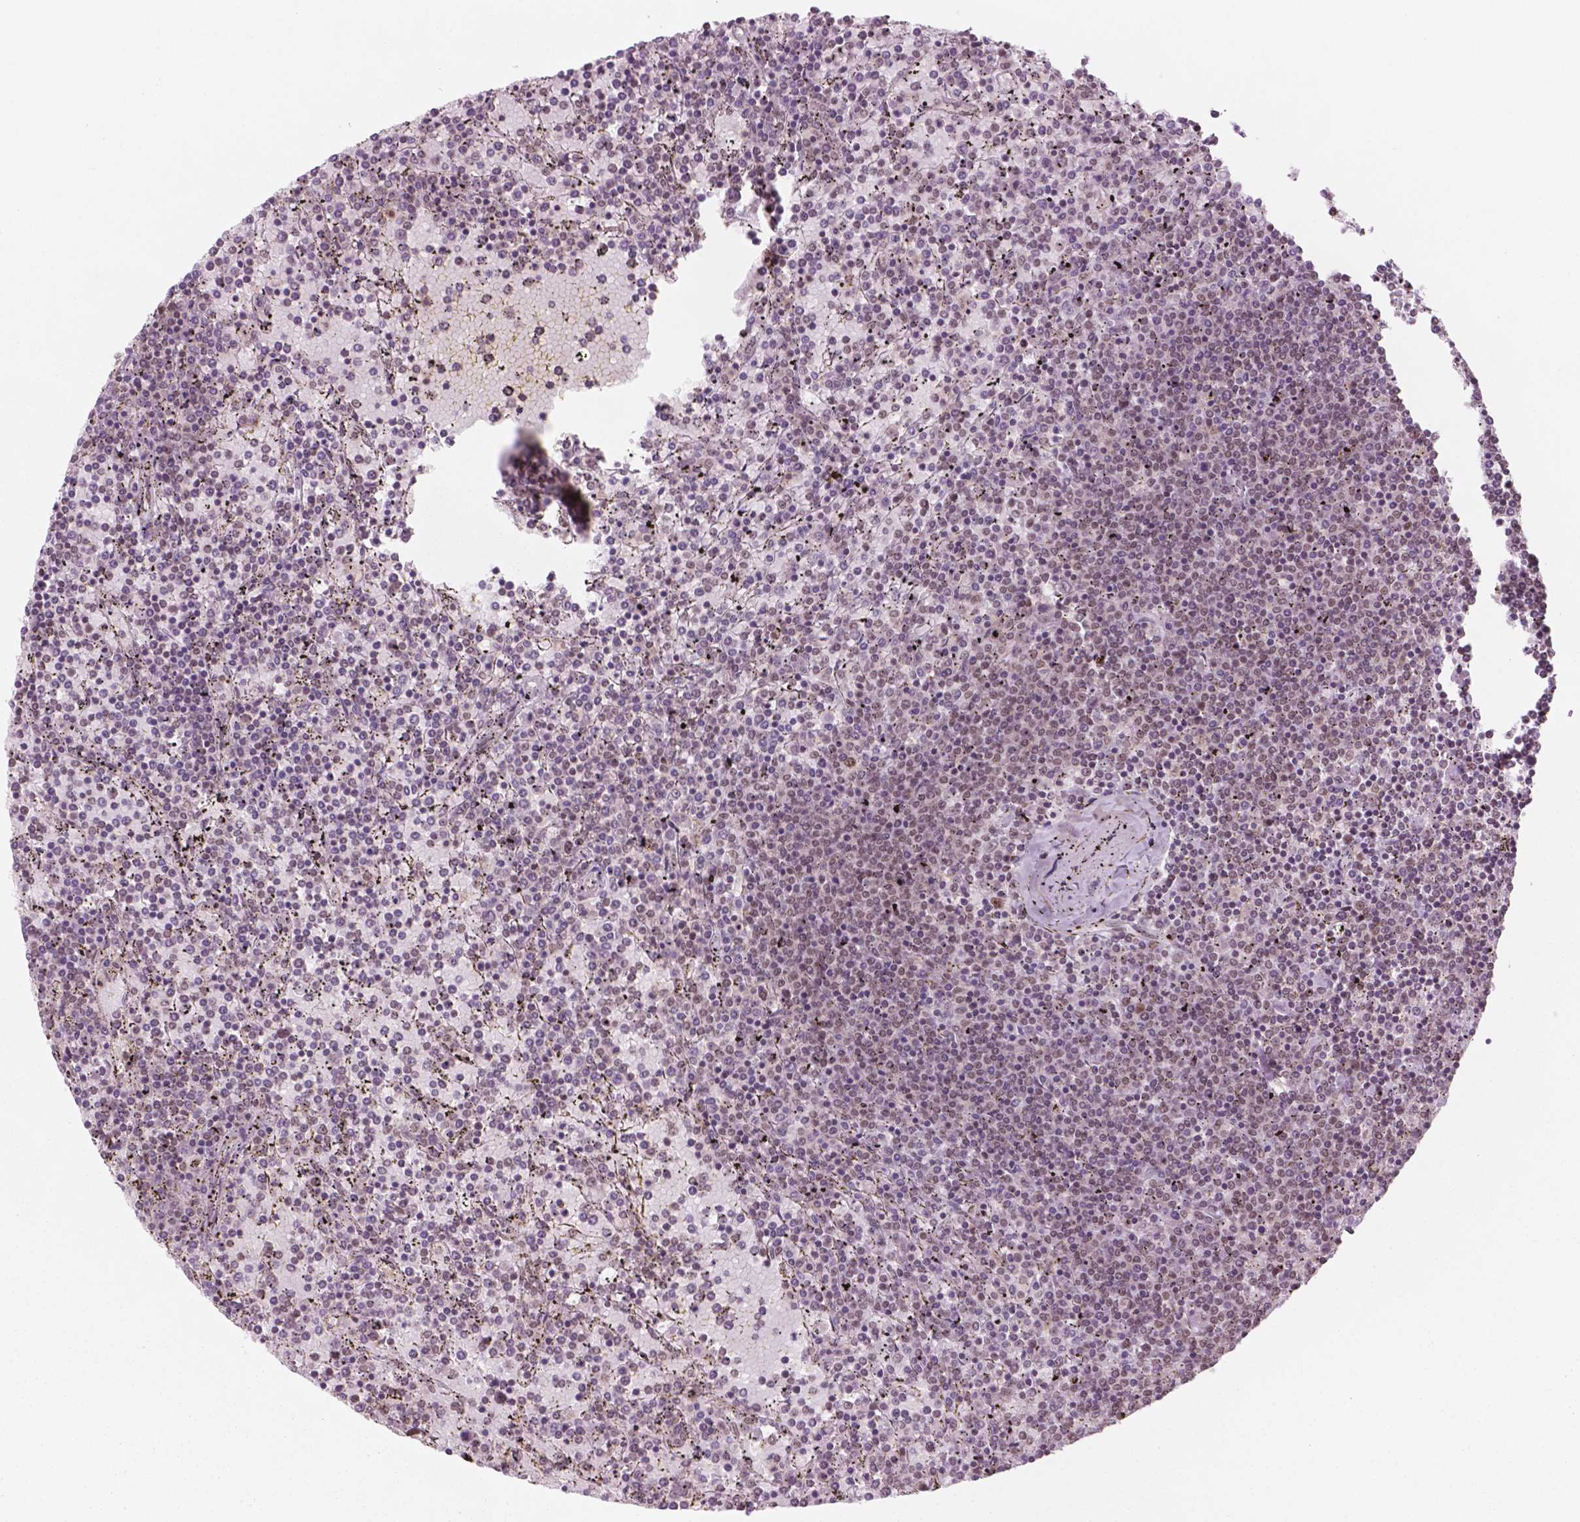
{"staining": {"intensity": "negative", "quantity": "none", "location": "none"}, "tissue": "lymphoma", "cell_type": "Tumor cells", "image_type": "cancer", "snomed": [{"axis": "morphology", "description": "Malignant lymphoma, non-Hodgkin's type, Low grade"}, {"axis": "topography", "description": "Spleen"}], "caption": "Low-grade malignant lymphoma, non-Hodgkin's type was stained to show a protein in brown. There is no significant expression in tumor cells.", "gene": "POLR2E", "patient": {"sex": "female", "age": 77}}